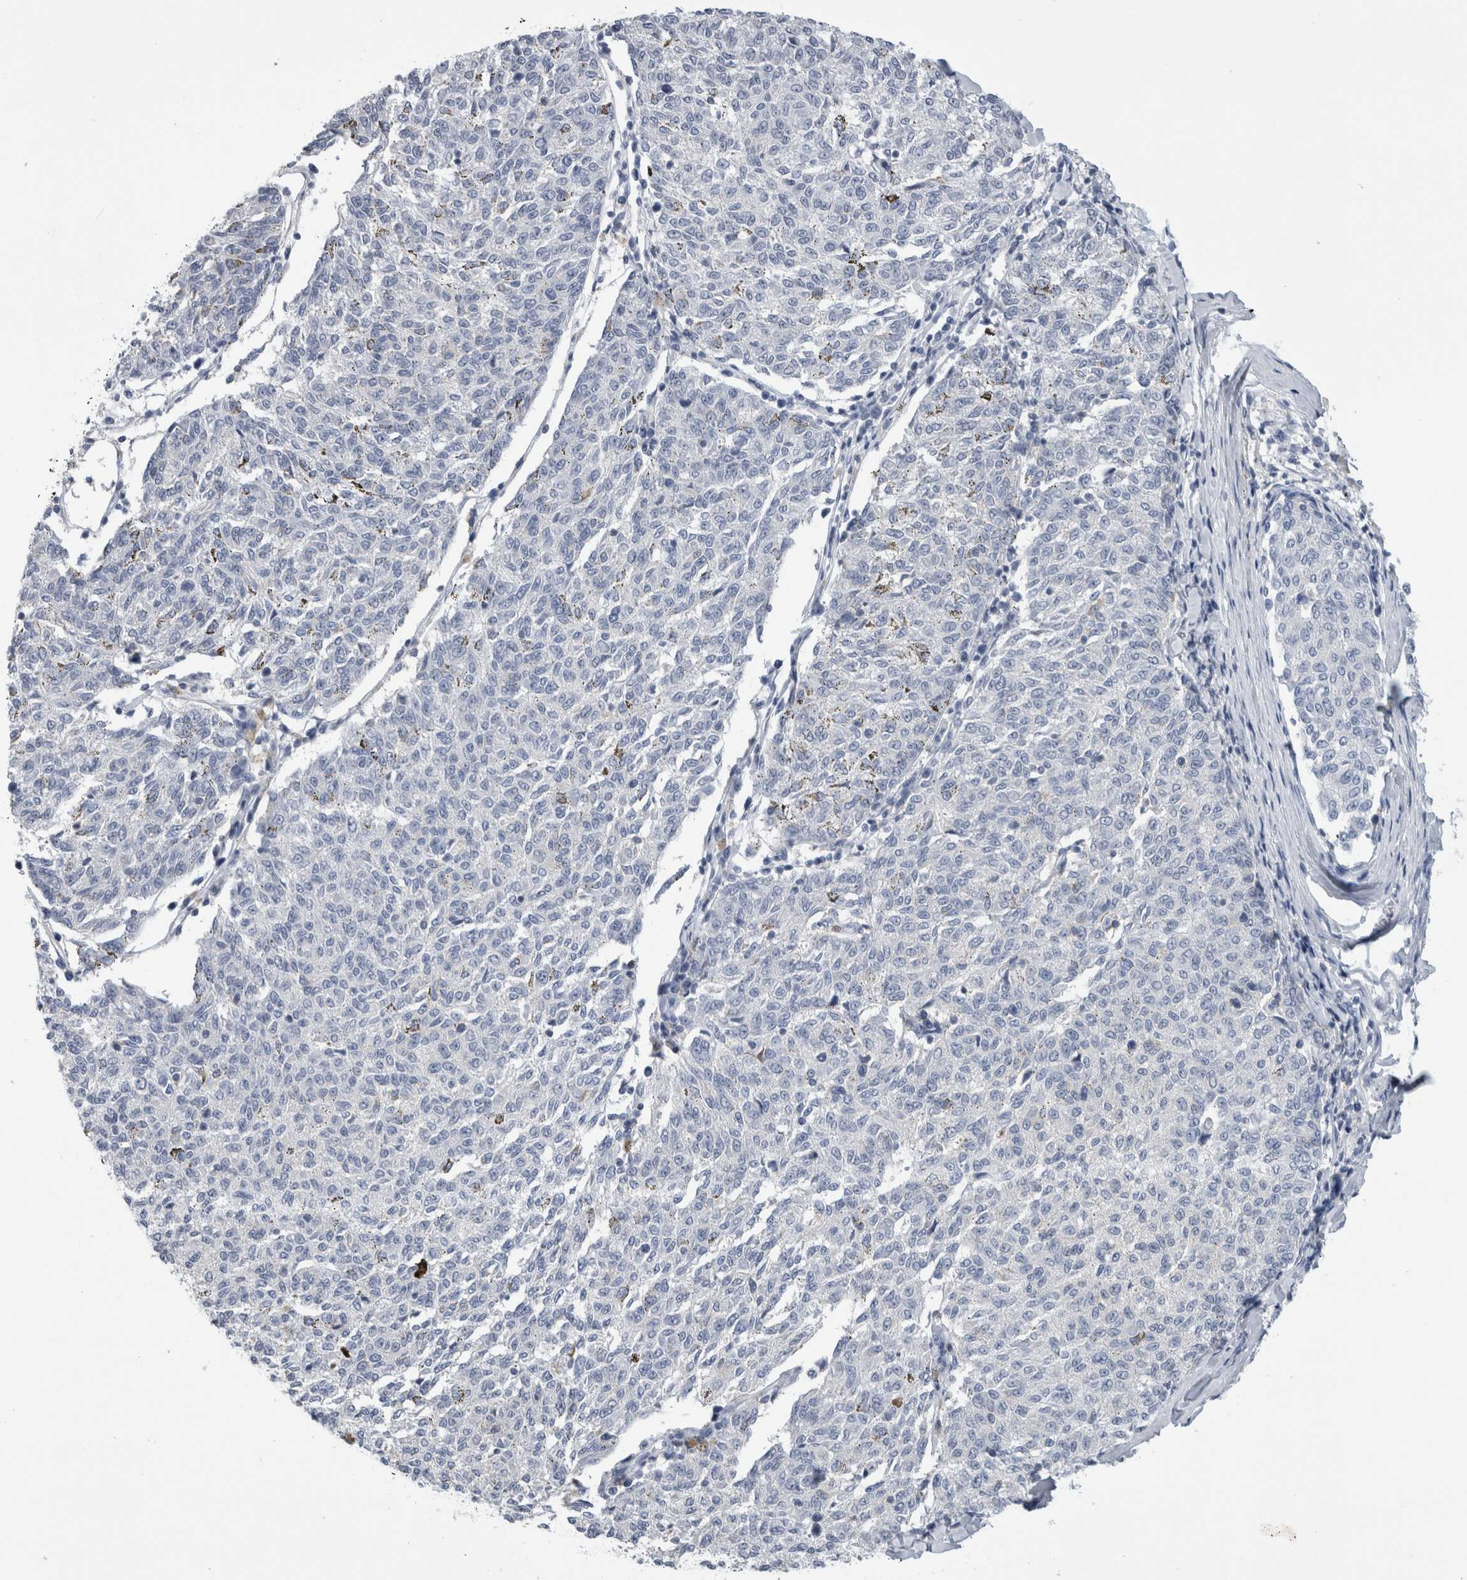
{"staining": {"intensity": "negative", "quantity": "none", "location": "none"}, "tissue": "melanoma", "cell_type": "Tumor cells", "image_type": "cancer", "snomed": [{"axis": "morphology", "description": "Malignant melanoma, NOS"}, {"axis": "topography", "description": "Skin"}], "caption": "IHC histopathology image of neoplastic tissue: melanoma stained with DAB (3,3'-diaminobenzidine) demonstrates no significant protein positivity in tumor cells. (DAB IHC with hematoxylin counter stain).", "gene": "ANKFY1", "patient": {"sex": "female", "age": 72}}